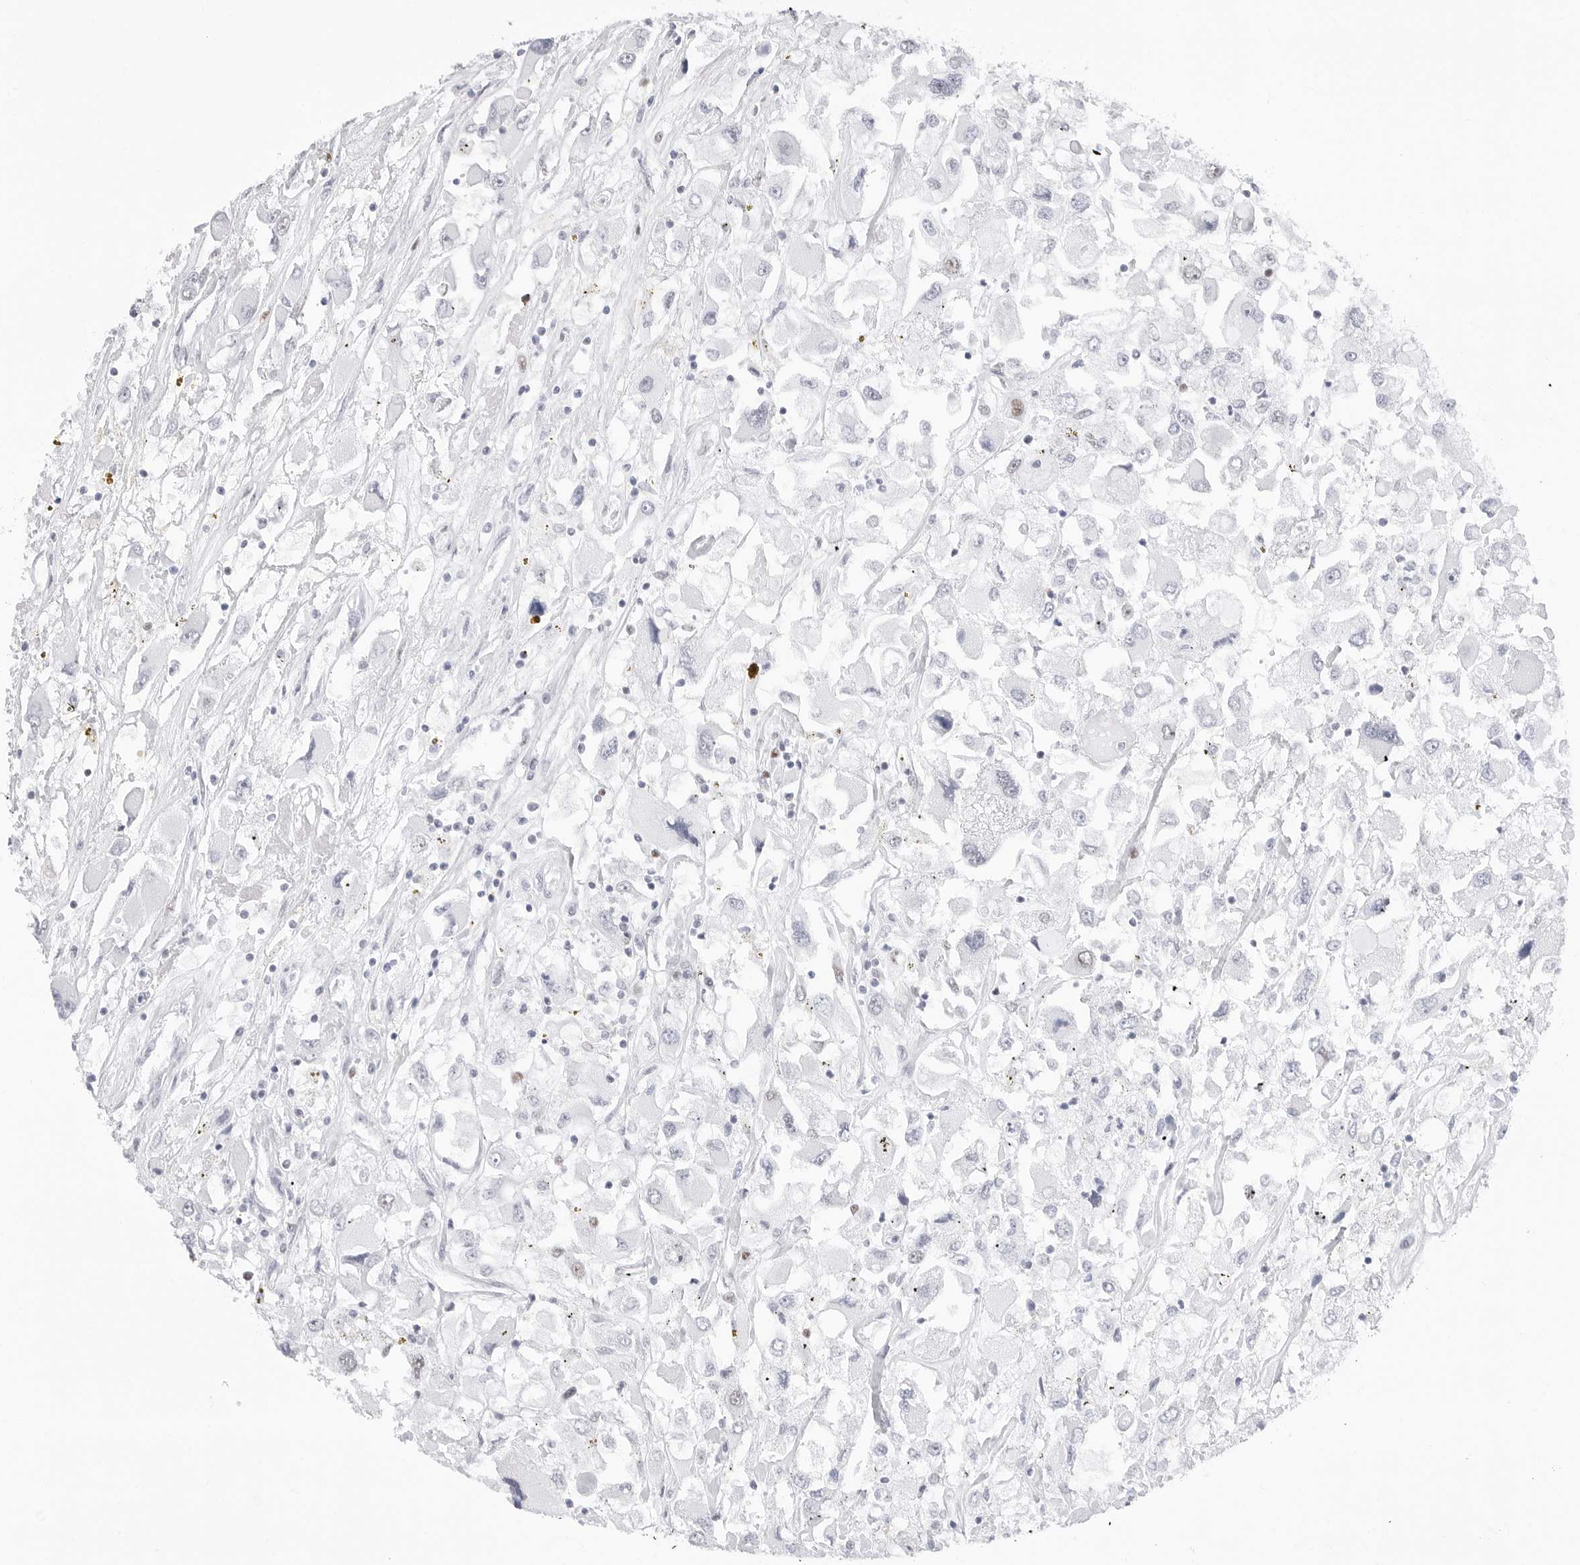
{"staining": {"intensity": "negative", "quantity": "none", "location": "none"}, "tissue": "renal cancer", "cell_type": "Tumor cells", "image_type": "cancer", "snomed": [{"axis": "morphology", "description": "Adenocarcinoma, NOS"}, {"axis": "topography", "description": "Kidney"}], "caption": "The histopathology image shows no significant positivity in tumor cells of renal adenocarcinoma. (IHC, brightfield microscopy, high magnification).", "gene": "NASP", "patient": {"sex": "female", "age": 52}}